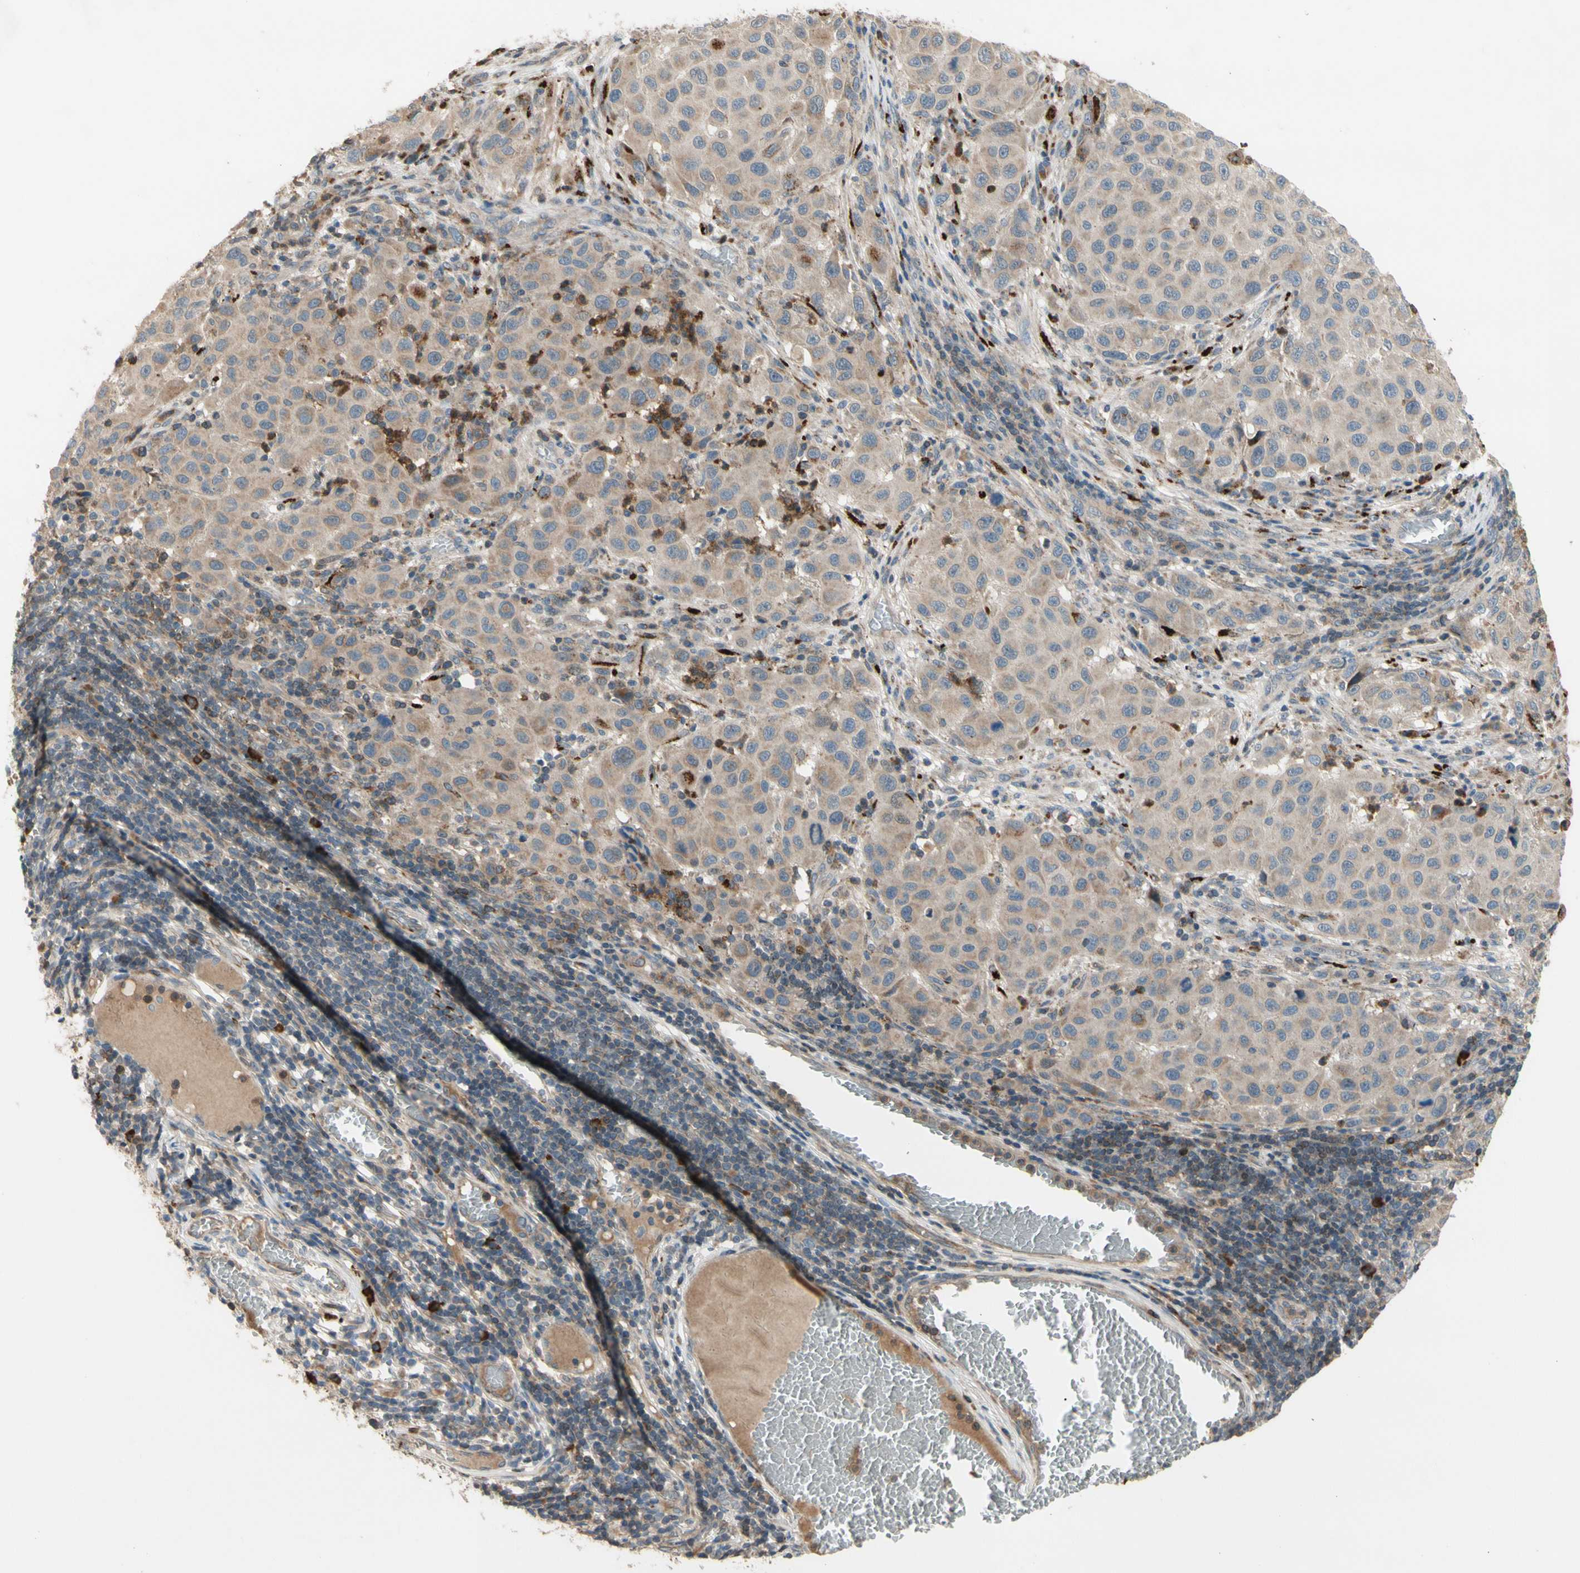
{"staining": {"intensity": "weak", "quantity": ">75%", "location": "cytoplasmic/membranous"}, "tissue": "melanoma", "cell_type": "Tumor cells", "image_type": "cancer", "snomed": [{"axis": "morphology", "description": "Malignant melanoma, Metastatic site"}, {"axis": "topography", "description": "Lymph node"}], "caption": "Immunohistochemical staining of malignant melanoma (metastatic site) displays low levels of weak cytoplasmic/membranous expression in approximately >75% of tumor cells.", "gene": "GALNT5", "patient": {"sex": "male", "age": 61}}